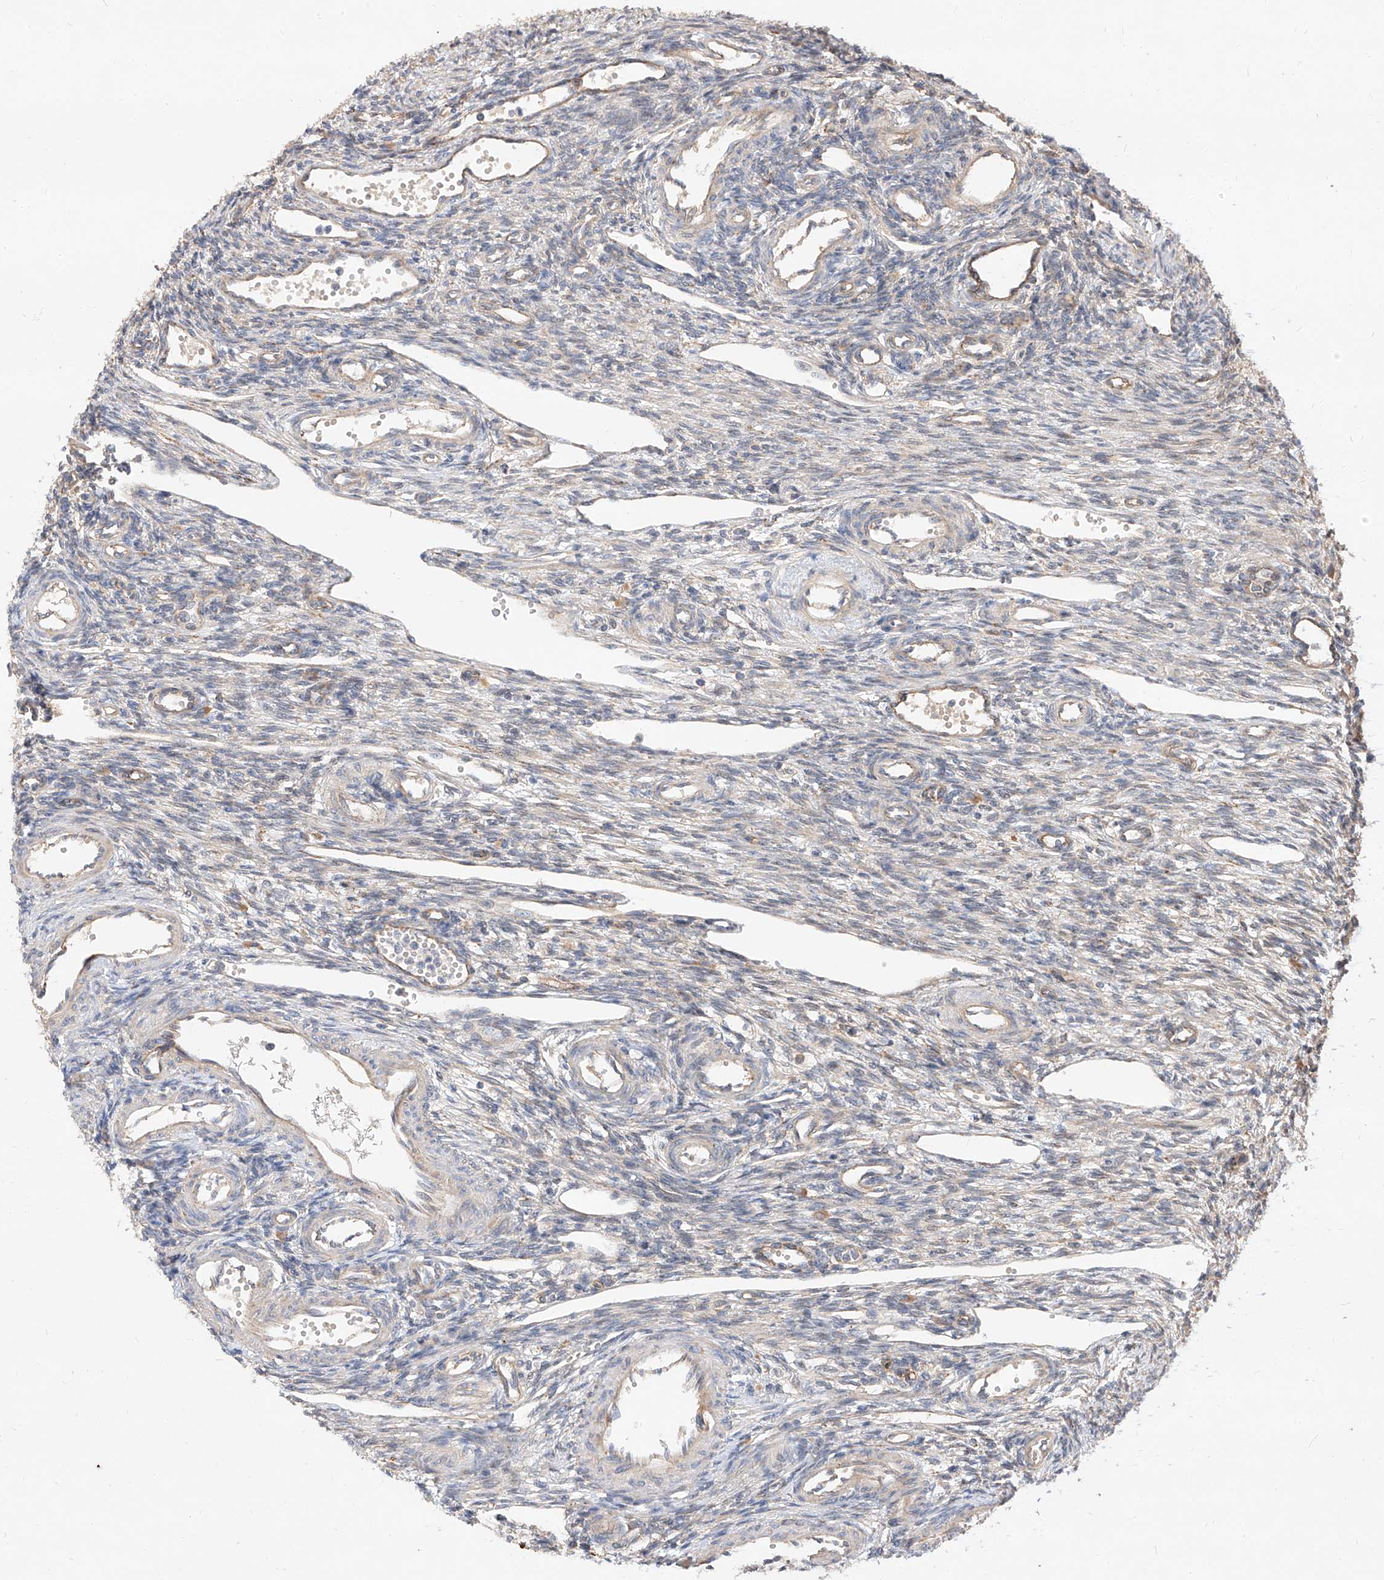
{"staining": {"intensity": "negative", "quantity": "none", "location": "none"}, "tissue": "ovary", "cell_type": "Ovarian stroma cells", "image_type": "normal", "snomed": [{"axis": "morphology", "description": "Normal tissue, NOS"}, {"axis": "morphology", "description": "Cyst, NOS"}, {"axis": "topography", "description": "Ovary"}], "caption": "The image shows no significant positivity in ovarian stroma cells of ovary. (Brightfield microscopy of DAB (3,3'-diaminobenzidine) IHC at high magnification).", "gene": "DIRAS3", "patient": {"sex": "female", "age": 33}}